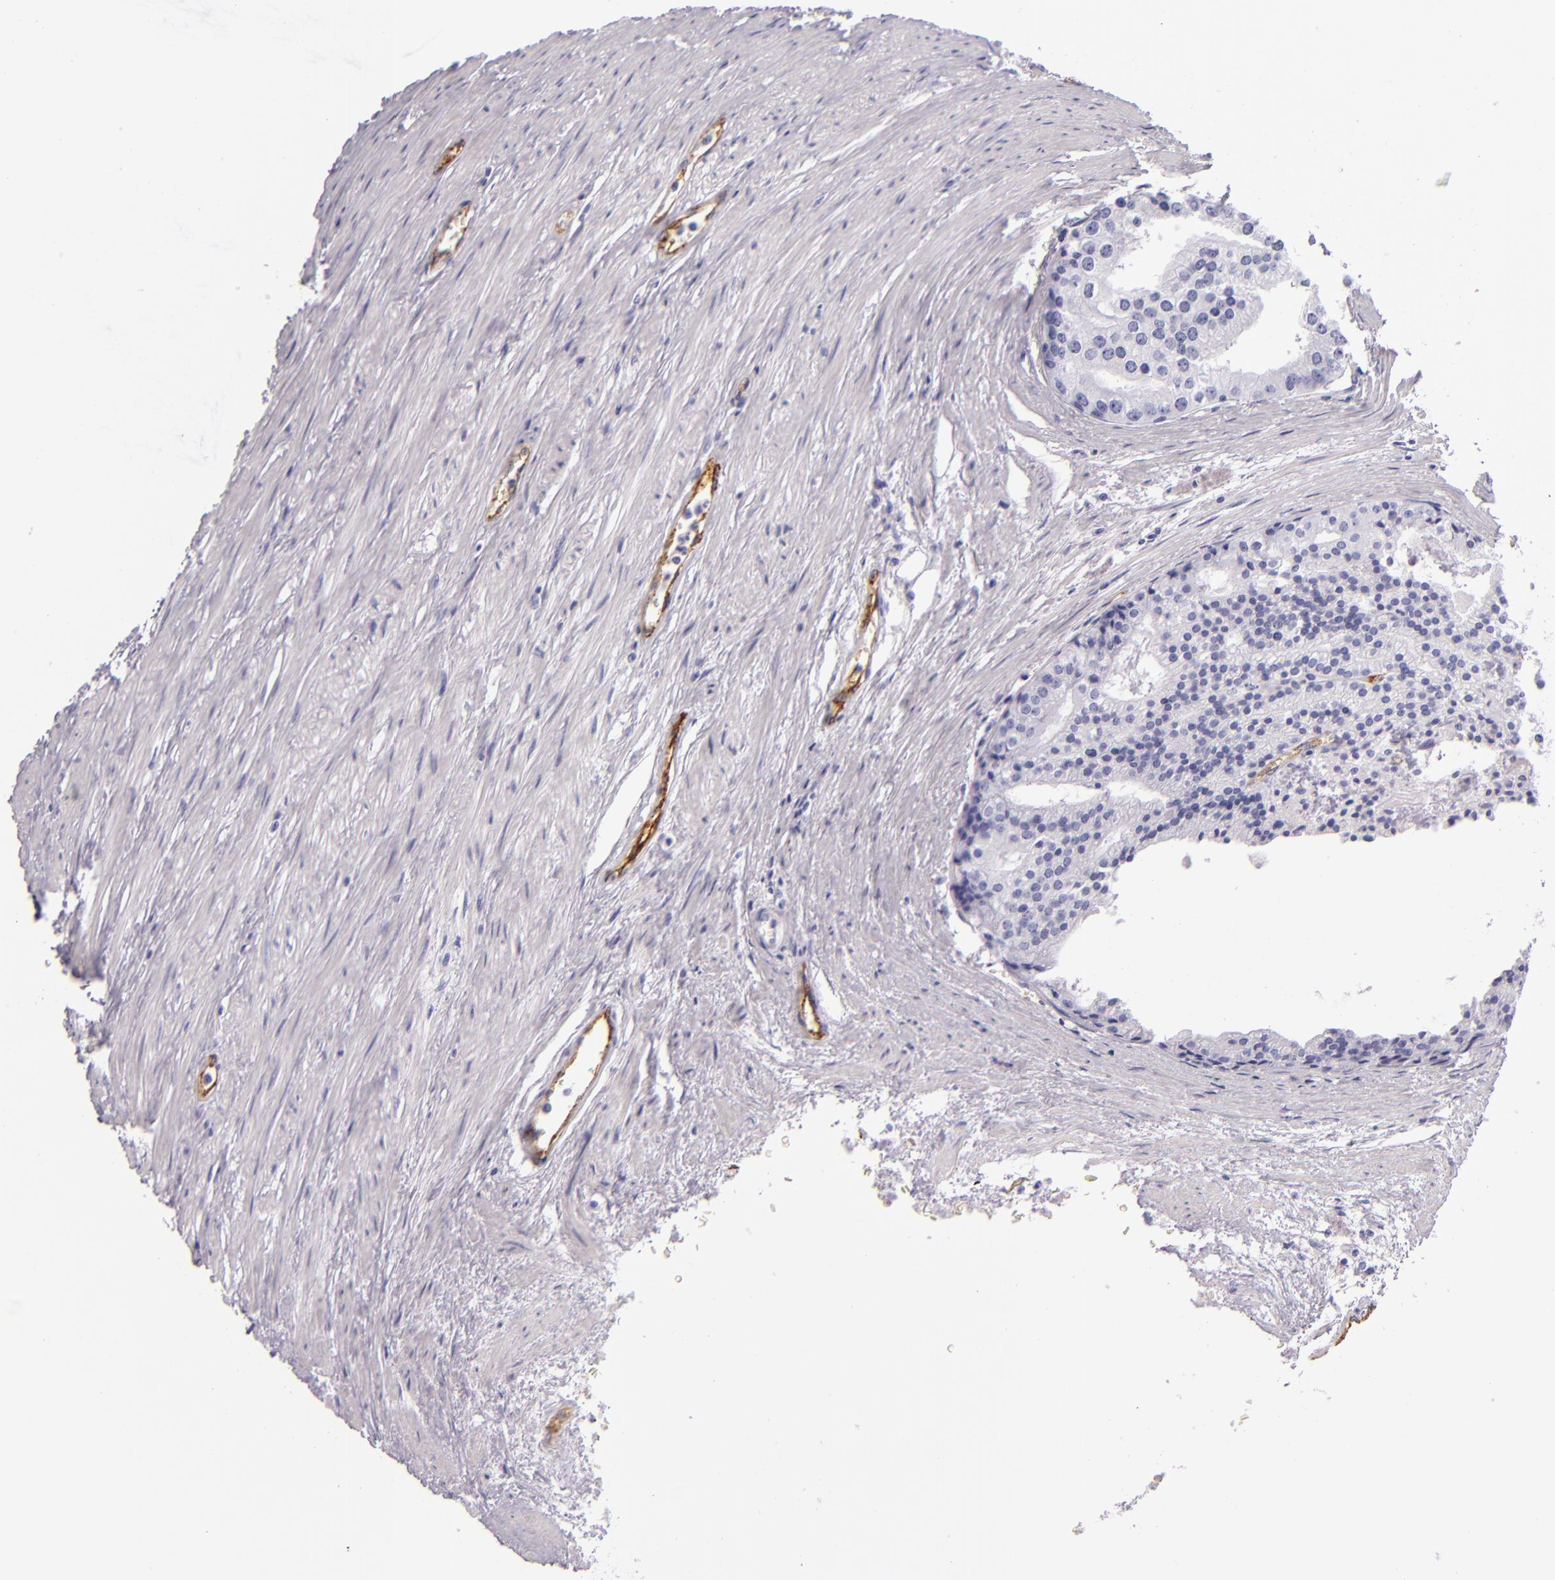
{"staining": {"intensity": "negative", "quantity": "none", "location": "none"}, "tissue": "prostate cancer", "cell_type": "Tumor cells", "image_type": "cancer", "snomed": [{"axis": "morphology", "description": "Adenocarcinoma, High grade"}, {"axis": "topography", "description": "Prostate"}], "caption": "The image displays no staining of tumor cells in prostate adenocarcinoma (high-grade).", "gene": "SELP", "patient": {"sex": "male", "age": 56}}